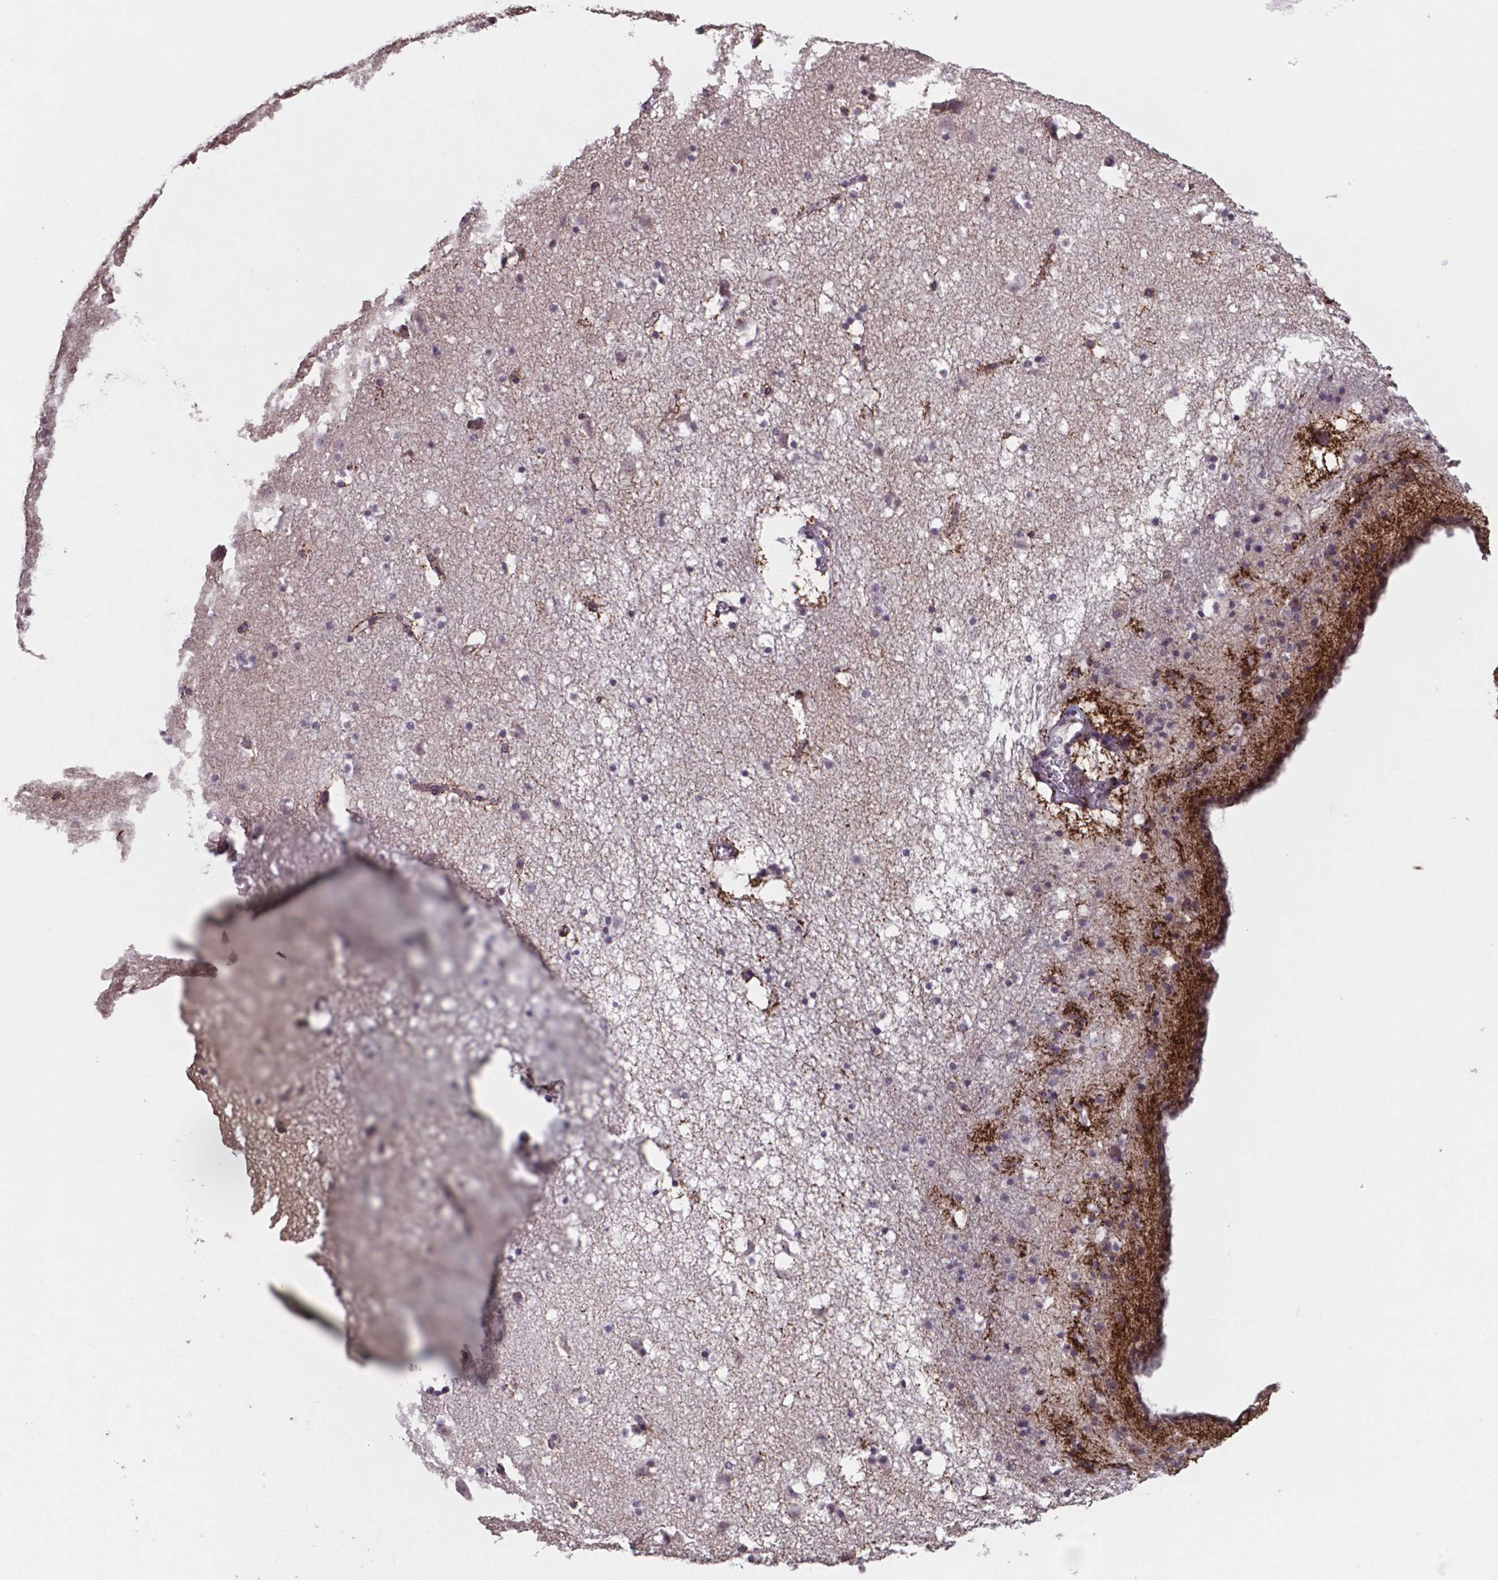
{"staining": {"intensity": "strong", "quantity": "<25%", "location": "cytoplasmic/membranous"}, "tissue": "caudate", "cell_type": "Glial cells", "image_type": "normal", "snomed": [{"axis": "morphology", "description": "Normal tissue, NOS"}, {"axis": "topography", "description": "Lateral ventricle wall"}], "caption": "A medium amount of strong cytoplasmic/membranous positivity is present in about <25% of glial cells in unremarkable caudate.", "gene": "MLC1", "patient": {"sex": "female", "age": 42}}